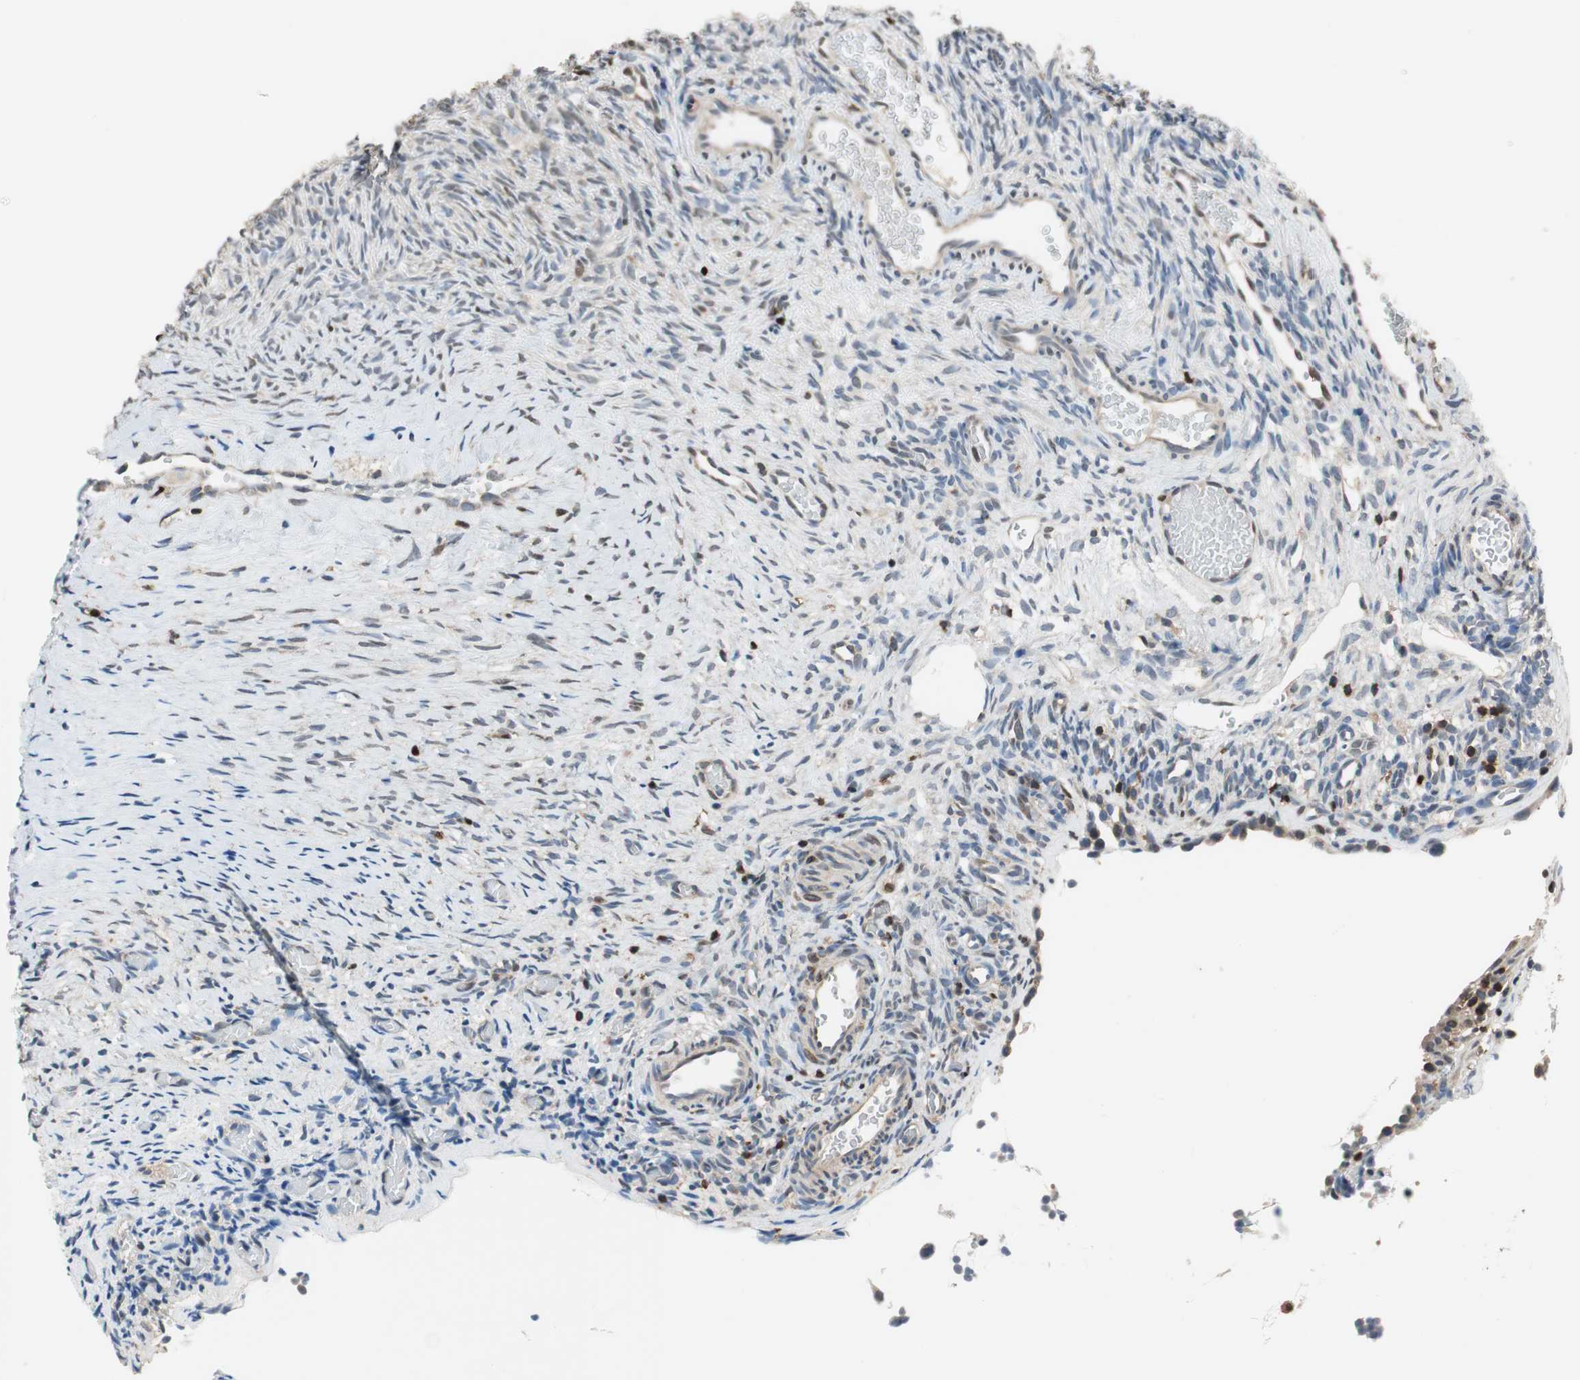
{"staining": {"intensity": "weak", "quantity": "<25%", "location": "cytoplasmic/membranous,nuclear"}, "tissue": "ovary", "cell_type": "Ovarian stroma cells", "image_type": "normal", "snomed": [{"axis": "morphology", "description": "Normal tissue, NOS"}, {"axis": "topography", "description": "Ovary"}], "caption": "Immunohistochemical staining of unremarkable ovary demonstrates no significant expression in ovarian stroma cells.", "gene": "NFATC2", "patient": {"sex": "female", "age": 56}}